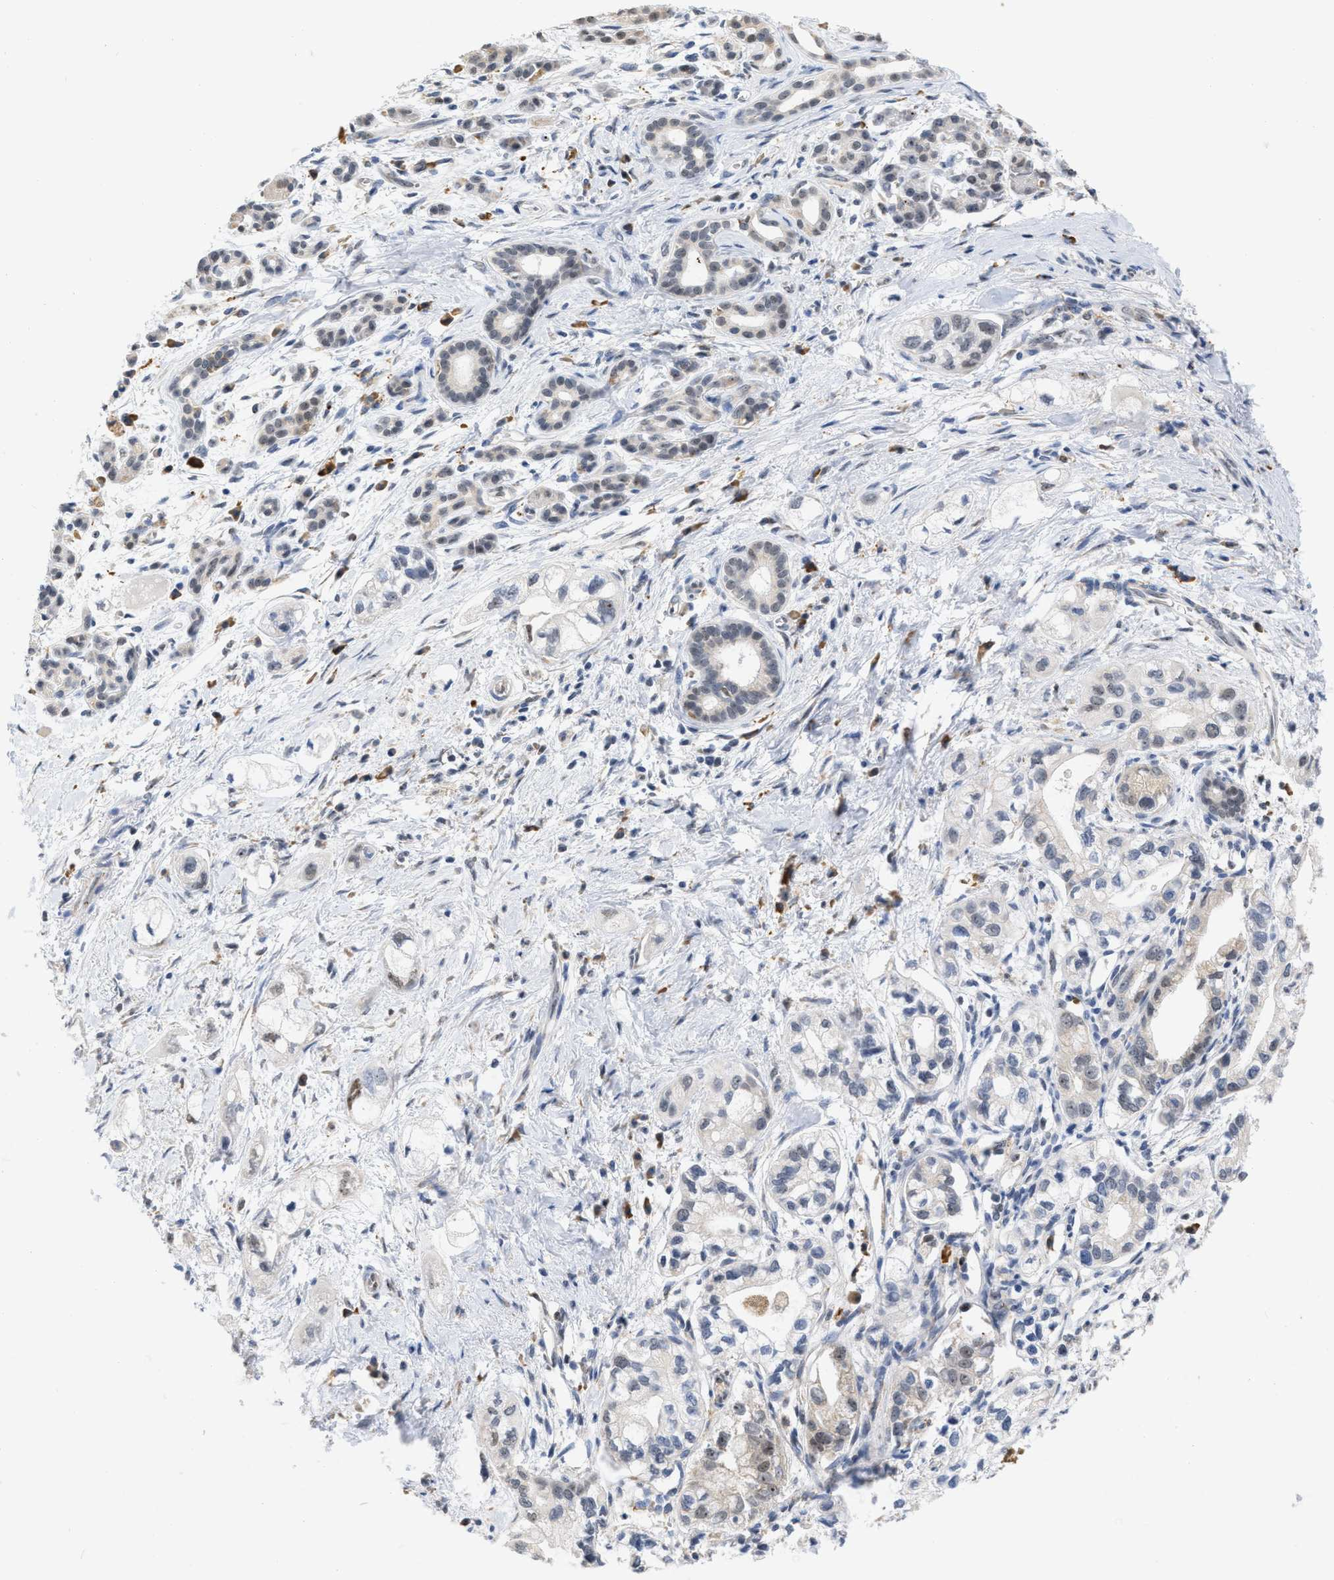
{"staining": {"intensity": "weak", "quantity": "<25%", "location": "nuclear"}, "tissue": "pancreatic cancer", "cell_type": "Tumor cells", "image_type": "cancer", "snomed": [{"axis": "morphology", "description": "Adenocarcinoma, NOS"}, {"axis": "topography", "description": "Pancreas"}], "caption": "This is an IHC histopathology image of human pancreatic cancer. There is no staining in tumor cells.", "gene": "ELAC2", "patient": {"sex": "male", "age": 74}}